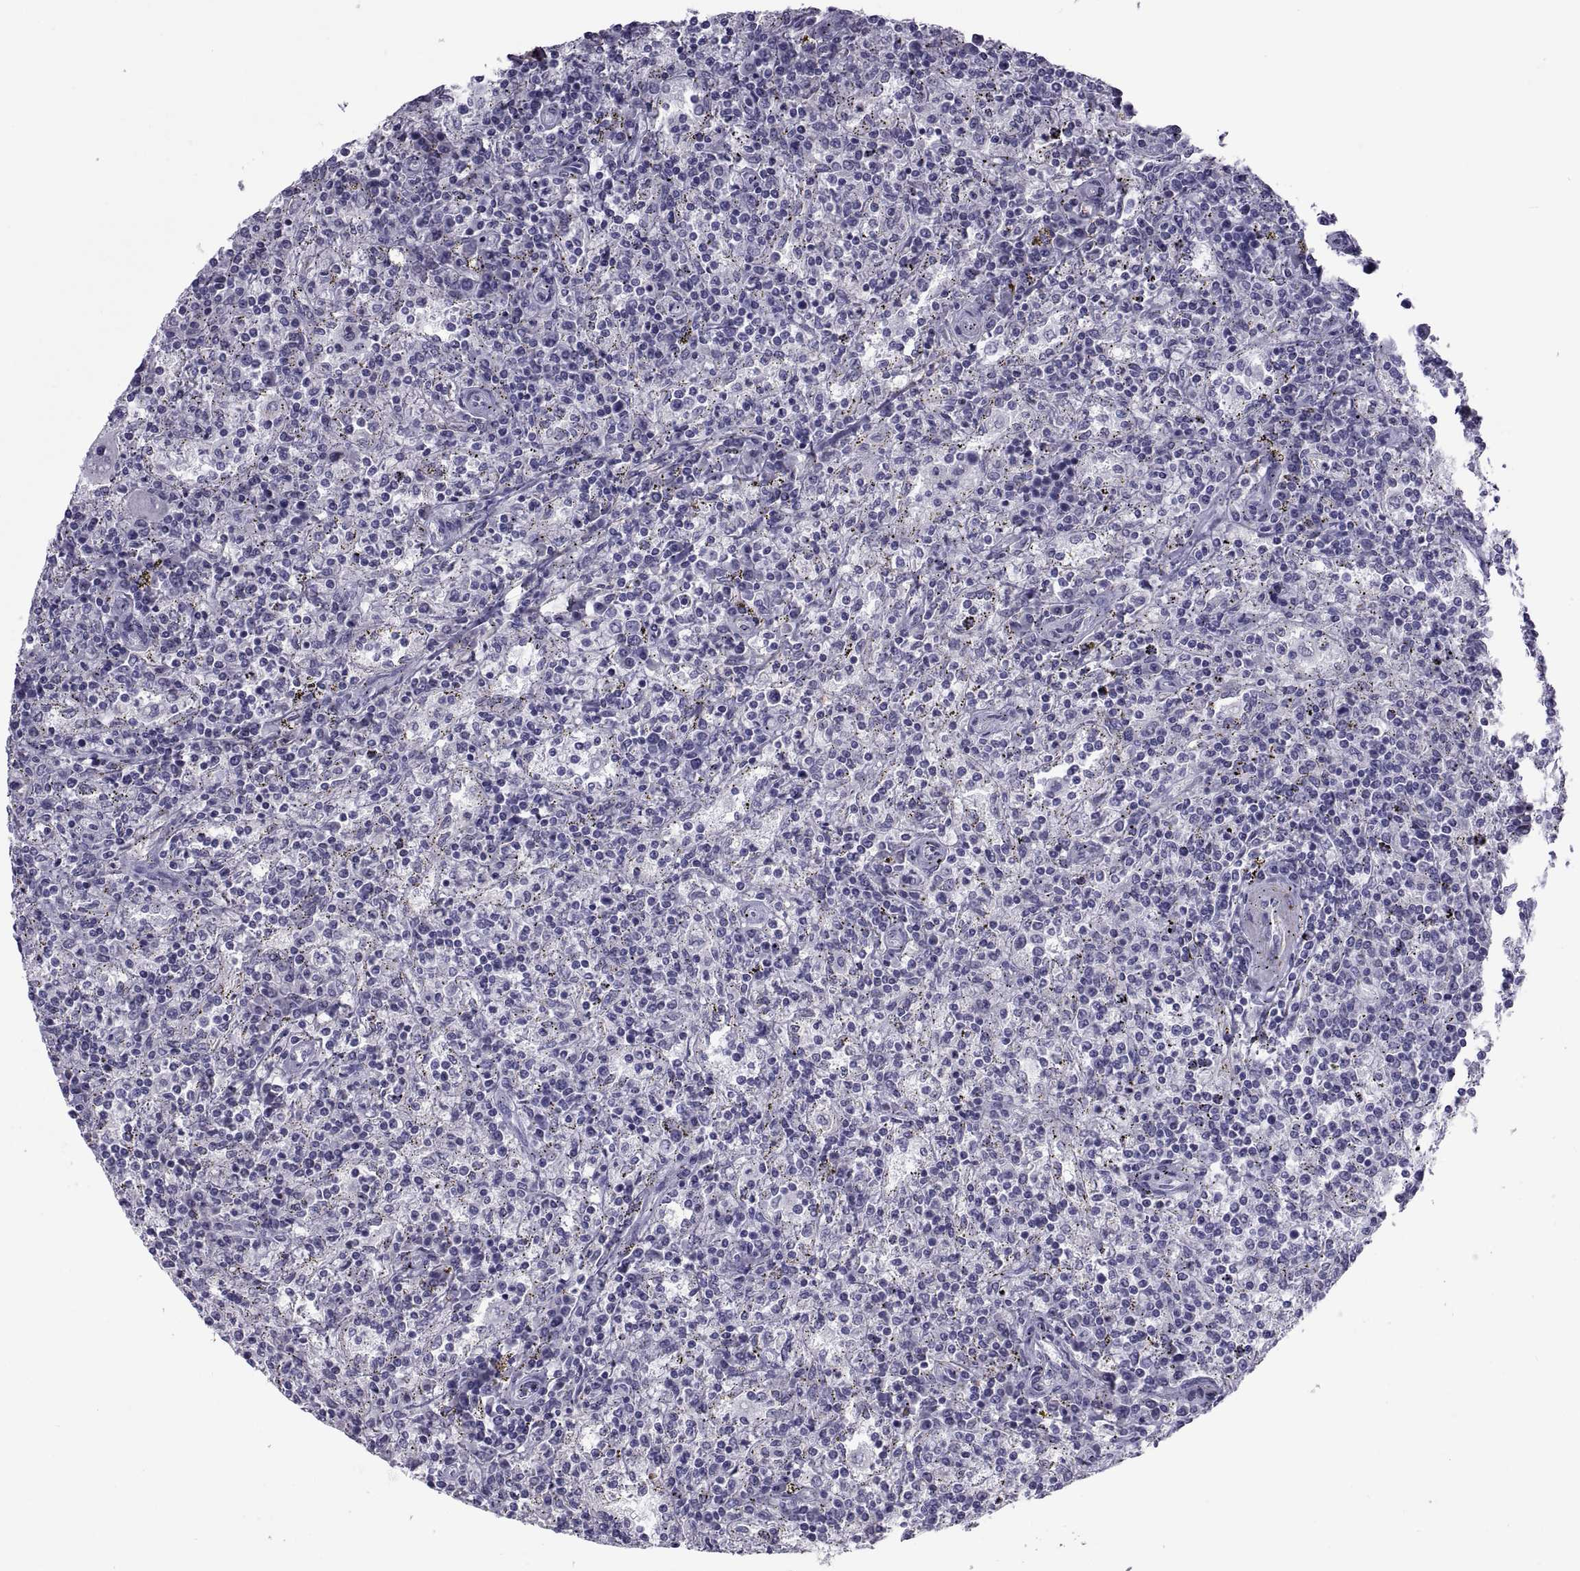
{"staining": {"intensity": "negative", "quantity": "none", "location": "none"}, "tissue": "lymphoma", "cell_type": "Tumor cells", "image_type": "cancer", "snomed": [{"axis": "morphology", "description": "Malignant lymphoma, non-Hodgkin's type, Low grade"}, {"axis": "topography", "description": "Spleen"}], "caption": "DAB (3,3'-diaminobenzidine) immunohistochemical staining of human malignant lymphoma, non-Hodgkin's type (low-grade) exhibits no significant positivity in tumor cells.", "gene": "MAGEB1", "patient": {"sex": "male", "age": 62}}